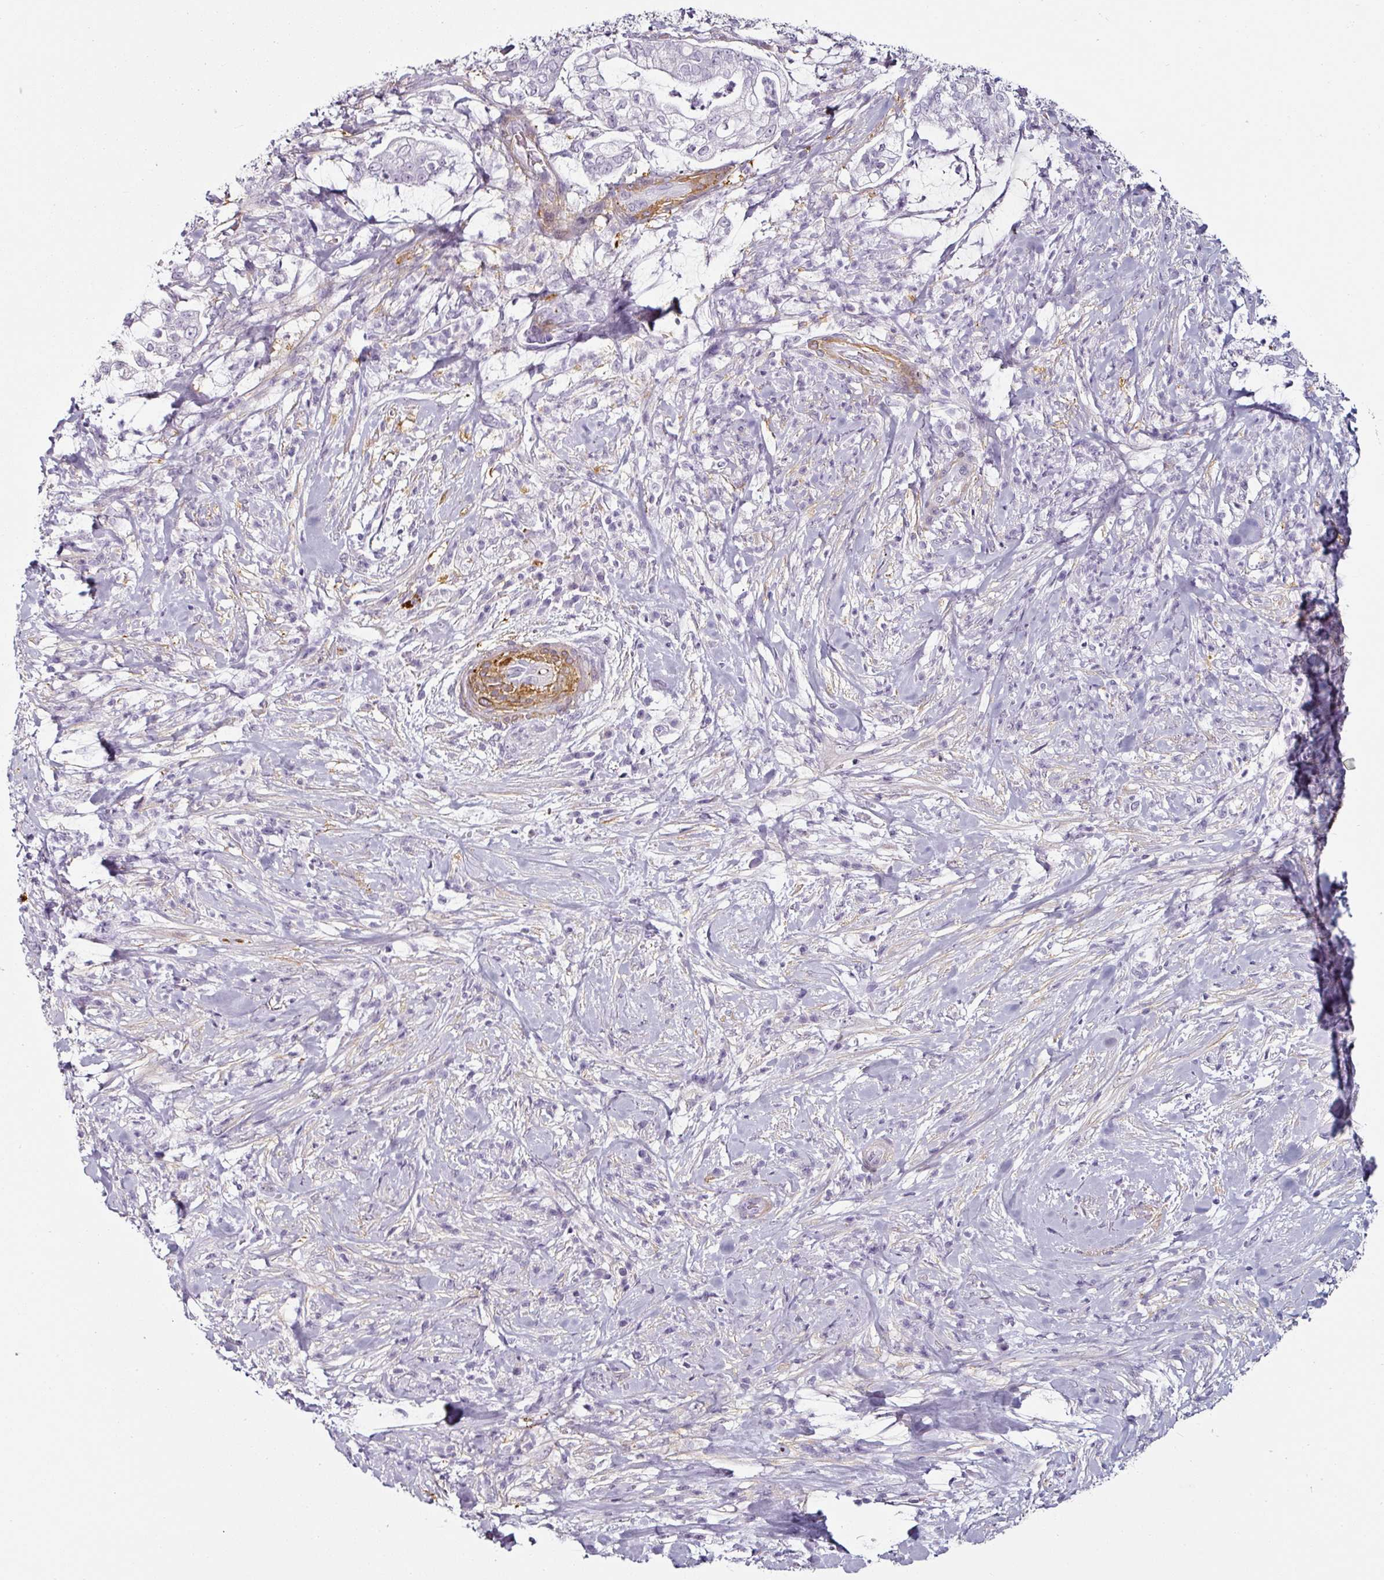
{"staining": {"intensity": "negative", "quantity": "none", "location": "none"}, "tissue": "pancreatic cancer", "cell_type": "Tumor cells", "image_type": "cancer", "snomed": [{"axis": "morphology", "description": "Adenocarcinoma, NOS"}, {"axis": "topography", "description": "Pancreas"}], "caption": "IHC of human adenocarcinoma (pancreatic) demonstrates no positivity in tumor cells.", "gene": "CAP2", "patient": {"sex": "female", "age": 69}}